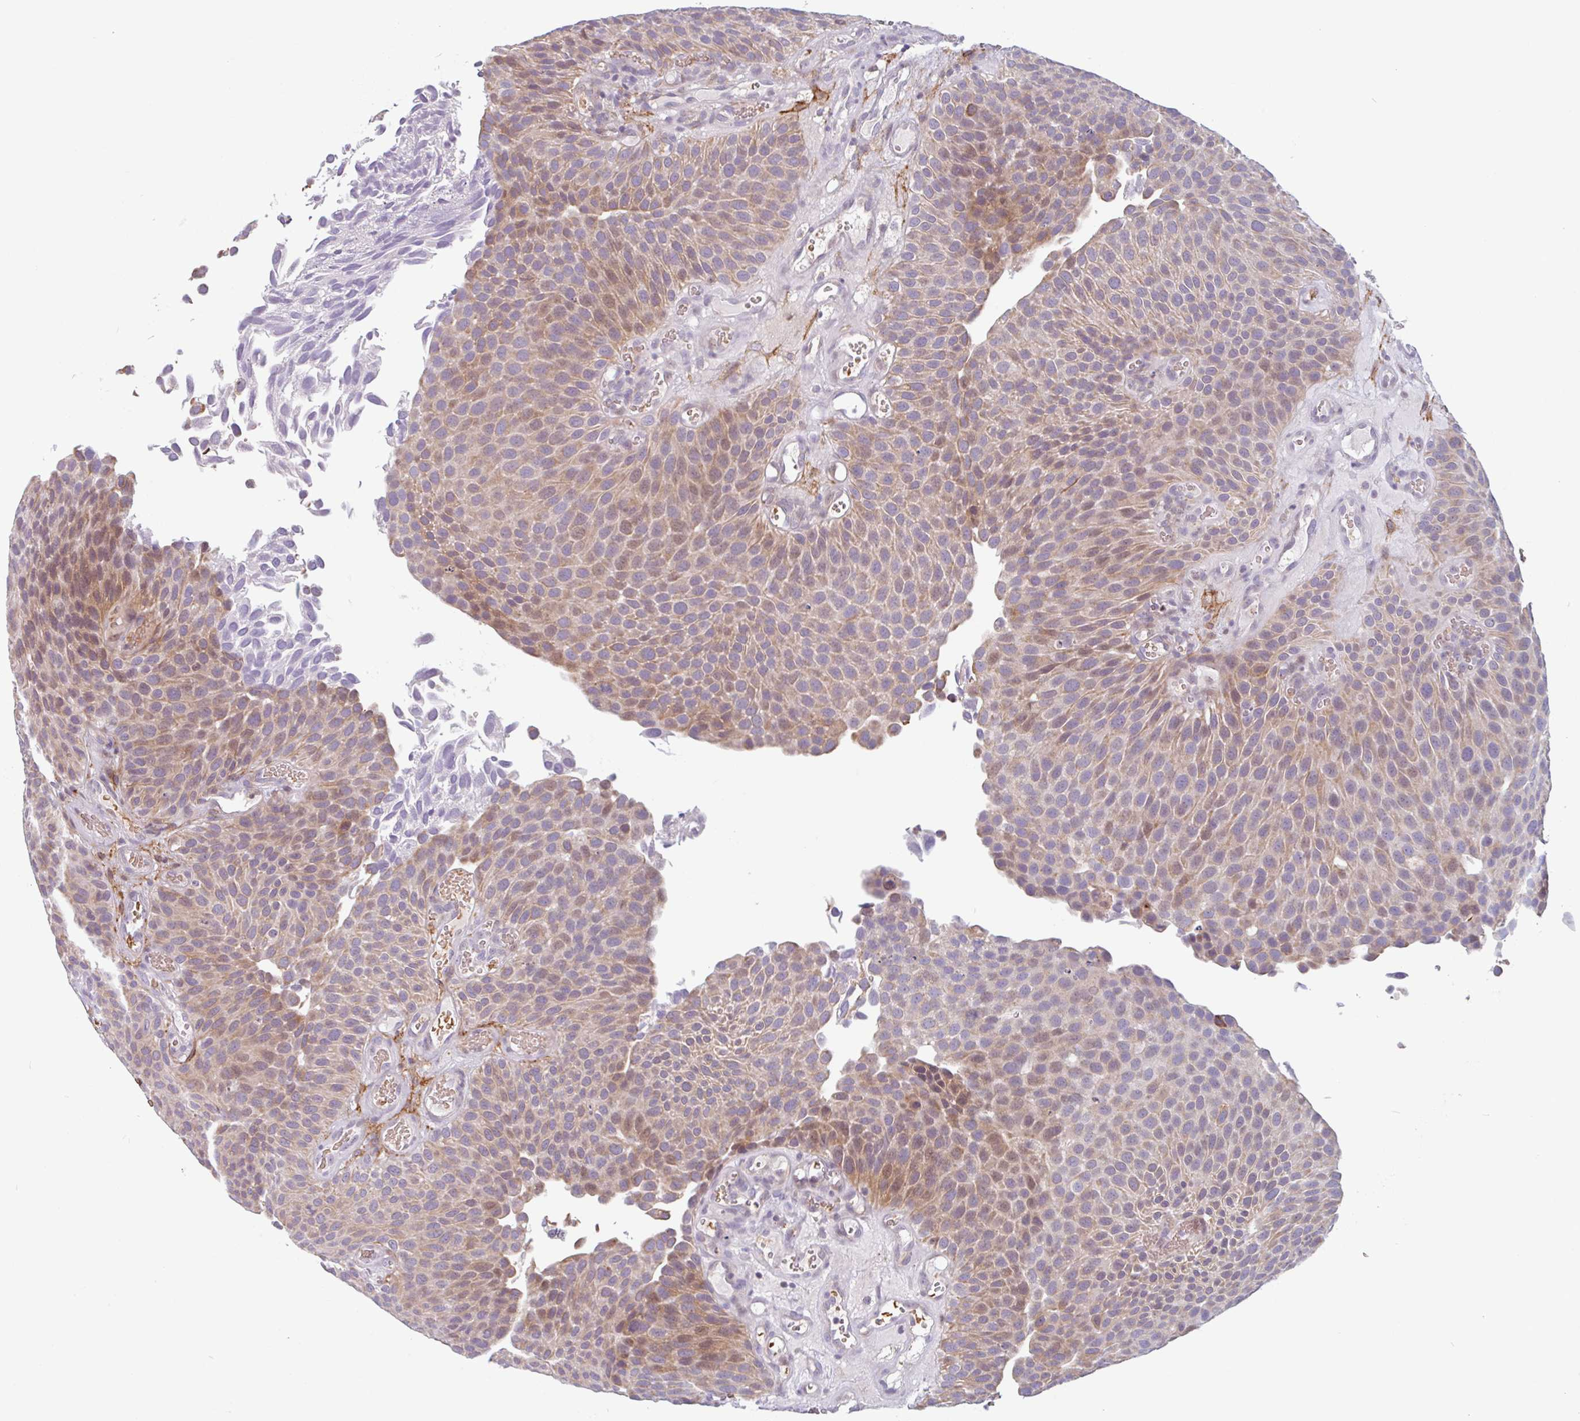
{"staining": {"intensity": "moderate", "quantity": "25%-75%", "location": "cytoplasmic/membranous"}, "tissue": "urothelial cancer", "cell_type": "Tumor cells", "image_type": "cancer", "snomed": [{"axis": "morphology", "description": "Urothelial carcinoma, Low grade"}, {"axis": "topography", "description": "Urinary bladder"}], "caption": "High-magnification brightfield microscopy of low-grade urothelial carcinoma stained with DAB (3,3'-diaminobenzidine) (brown) and counterstained with hematoxylin (blue). tumor cells exhibit moderate cytoplasmic/membranous expression is present in approximately25%-75% of cells.", "gene": "TMEM119", "patient": {"sex": "male", "age": 89}}